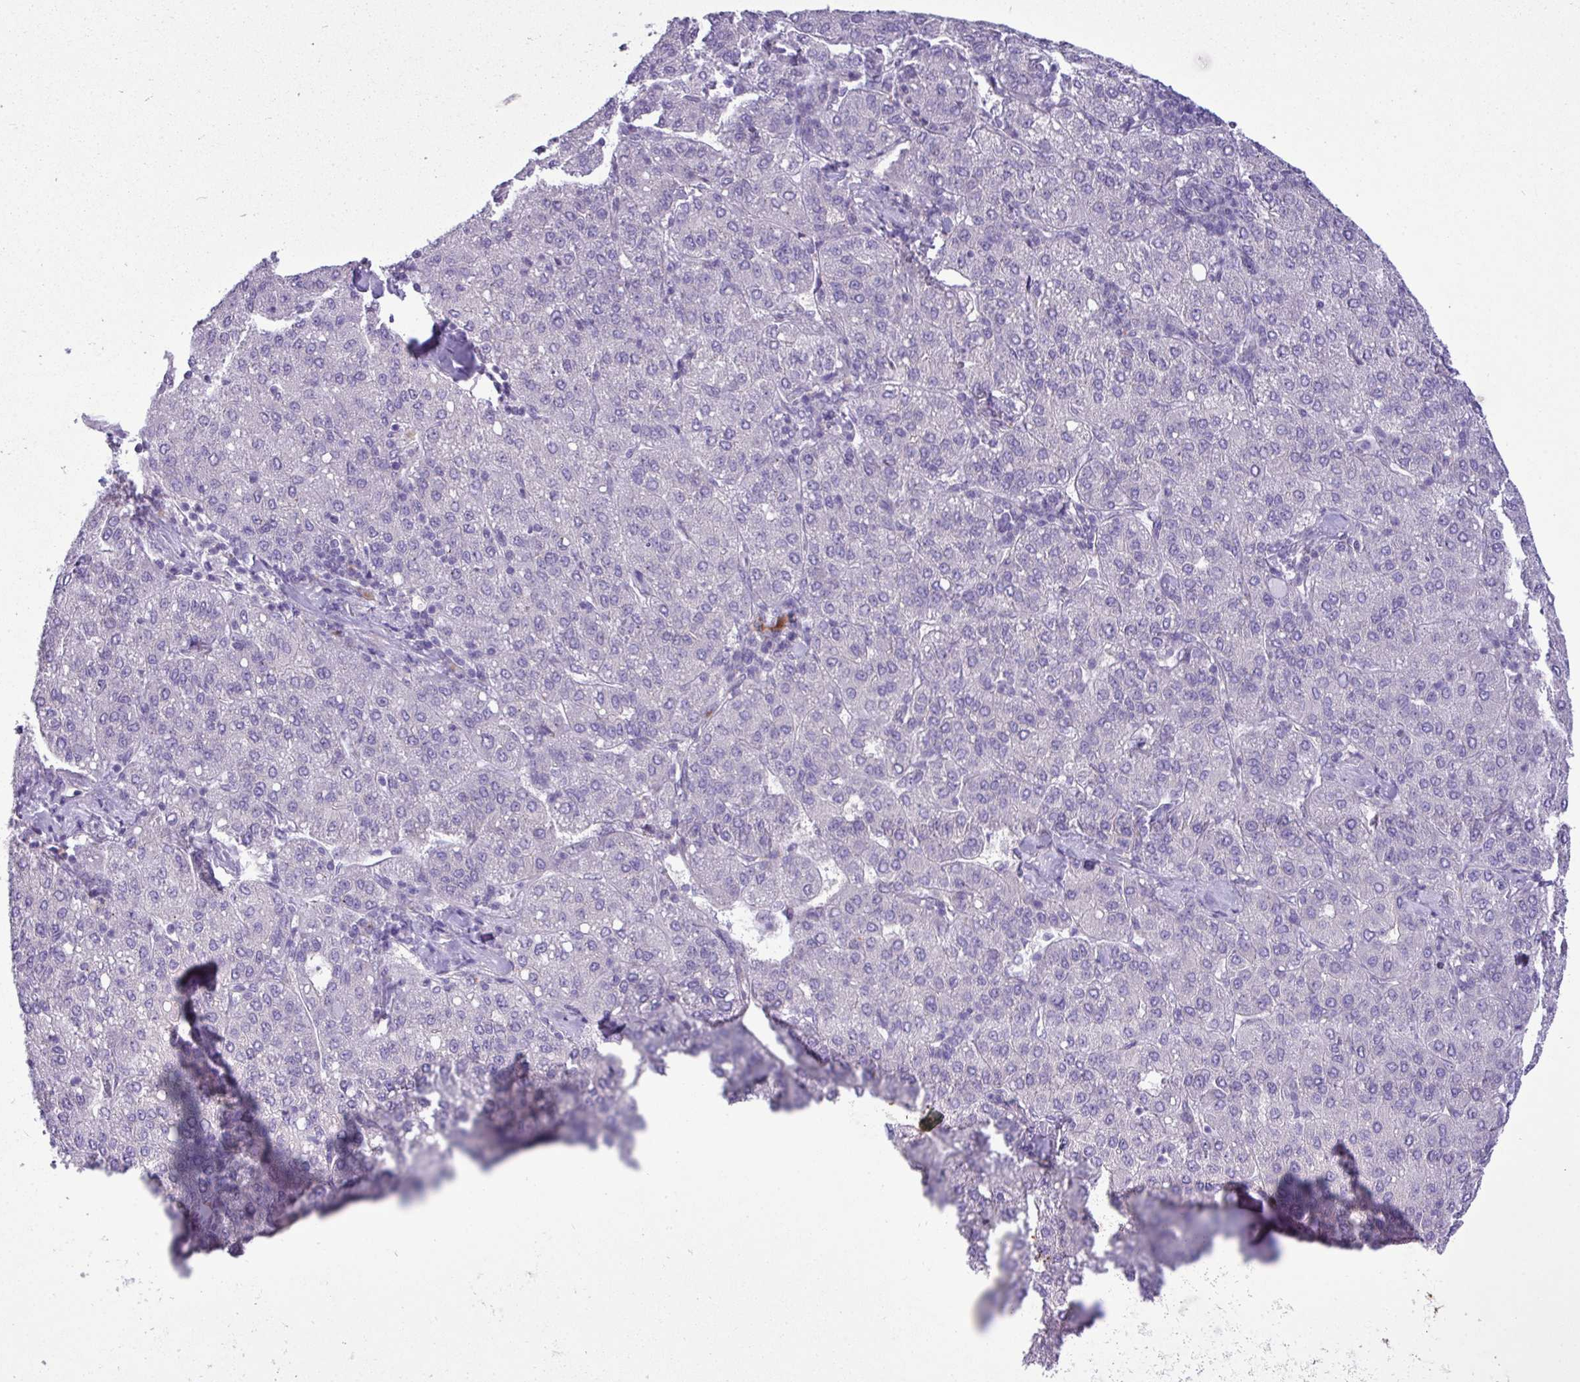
{"staining": {"intensity": "negative", "quantity": "none", "location": "none"}, "tissue": "liver cancer", "cell_type": "Tumor cells", "image_type": "cancer", "snomed": [{"axis": "morphology", "description": "Carcinoma, Hepatocellular, NOS"}, {"axis": "topography", "description": "Liver"}], "caption": "A photomicrograph of hepatocellular carcinoma (liver) stained for a protein displays no brown staining in tumor cells.", "gene": "SPINK8", "patient": {"sex": "male", "age": 65}}